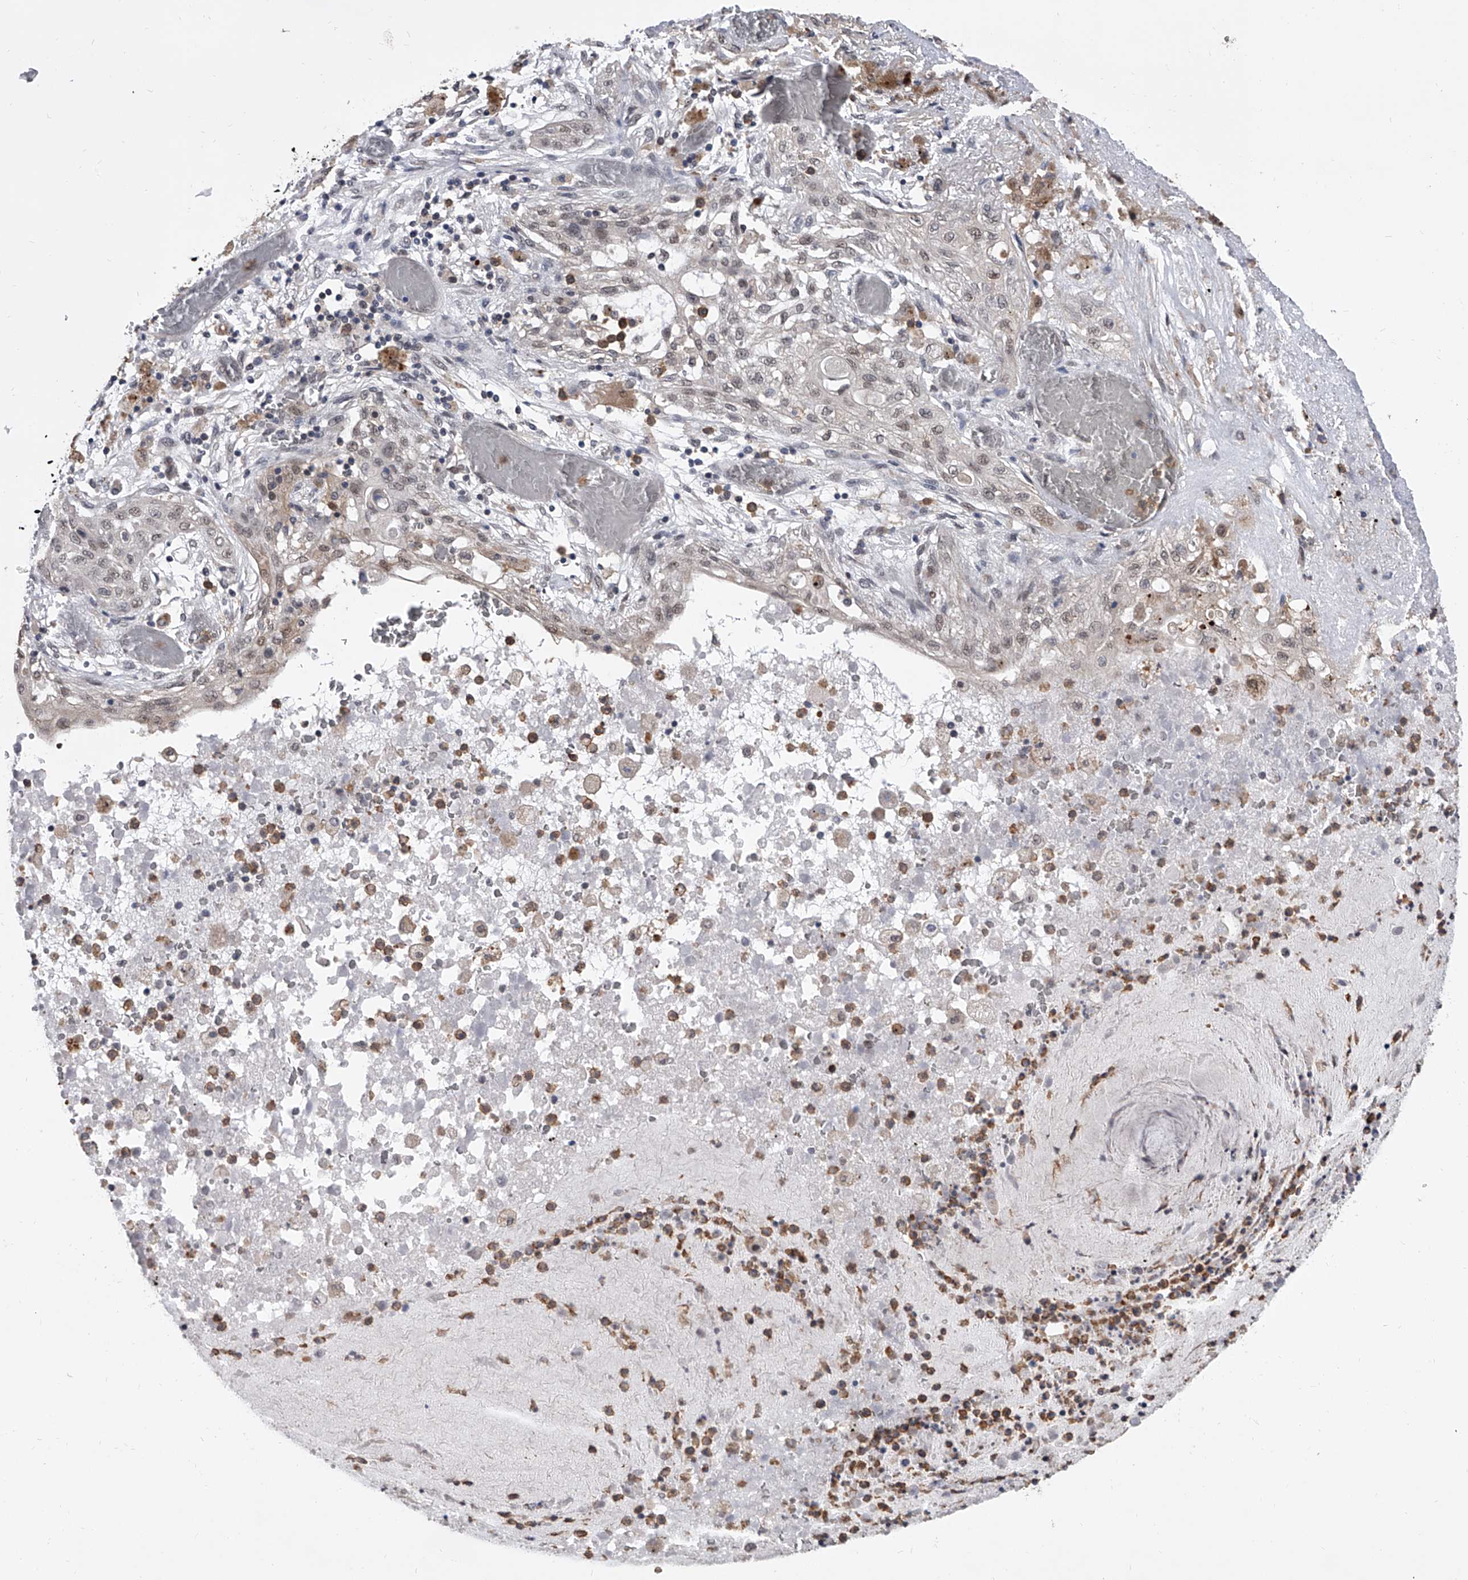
{"staining": {"intensity": "weak", "quantity": "25%-75%", "location": "nuclear"}, "tissue": "lung cancer", "cell_type": "Tumor cells", "image_type": "cancer", "snomed": [{"axis": "morphology", "description": "Squamous cell carcinoma, NOS"}, {"axis": "topography", "description": "Lung"}], "caption": "The micrograph demonstrates staining of lung cancer (squamous cell carcinoma), revealing weak nuclear protein expression (brown color) within tumor cells. The staining is performed using DAB brown chromogen to label protein expression. The nuclei are counter-stained blue using hematoxylin.", "gene": "BHLHE23", "patient": {"sex": "female", "age": 47}}